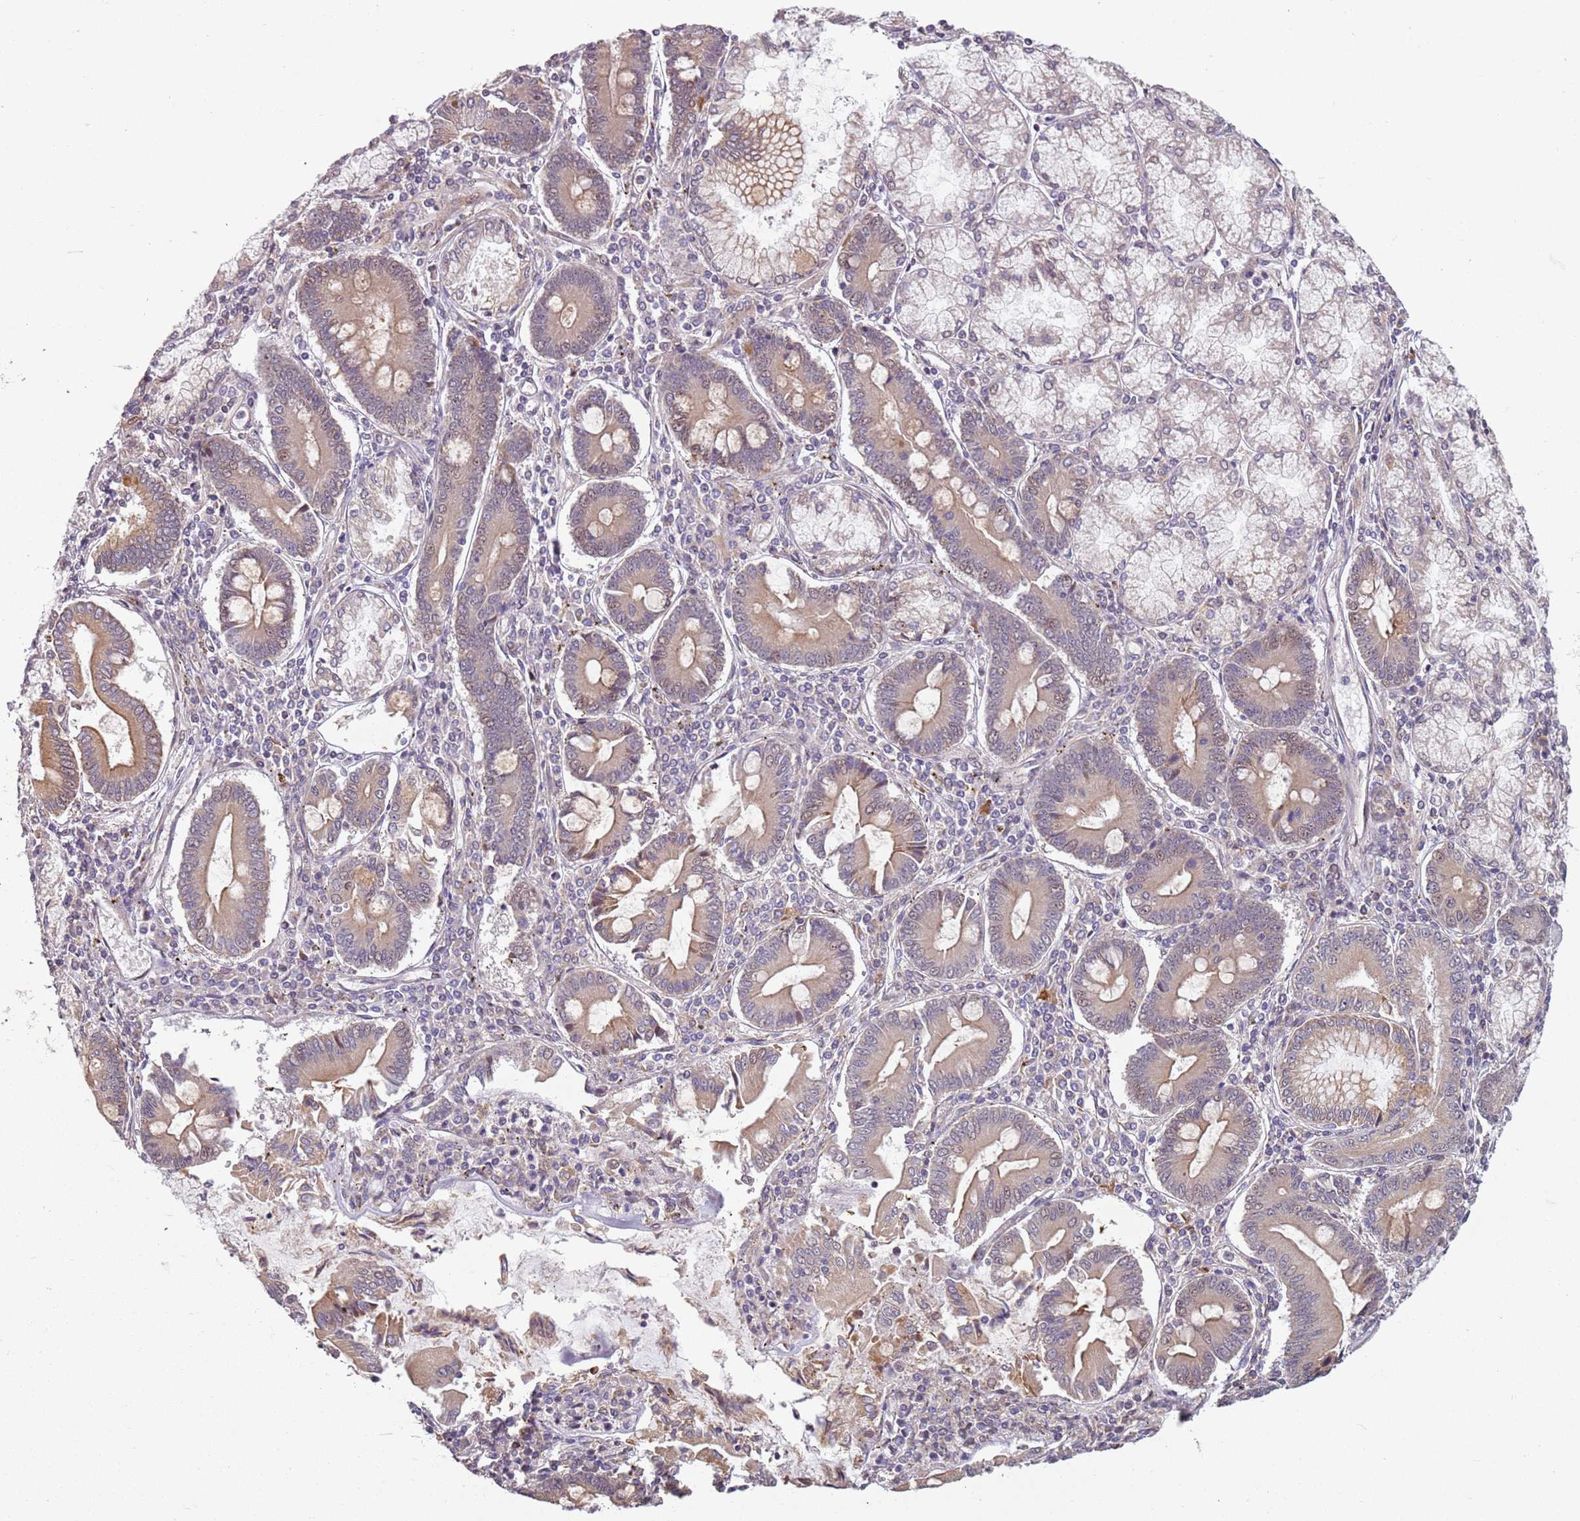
{"staining": {"intensity": "weak", "quantity": ">75%", "location": "cytoplasmic/membranous"}, "tissue": "pancreatic cancer", "cell_type": "Tumor cells", "image_type": "cancer", "snomed": [{"axis": "morphology", "description": "Adenocarcinoma, NOS"}, {"axis": "topography", "description": "Pancreas"}], "caption": "High-power microscopy captured an immunohistochemistry (IHC) histopathology image of pancreatic cancer, revealing weak cytoplasmic/membranous staining in approximately >75% of tumor cells. Nuclei are stained in blue.", "gene": "CHURC1", "patient": {"sex": "female", "age": 50}}